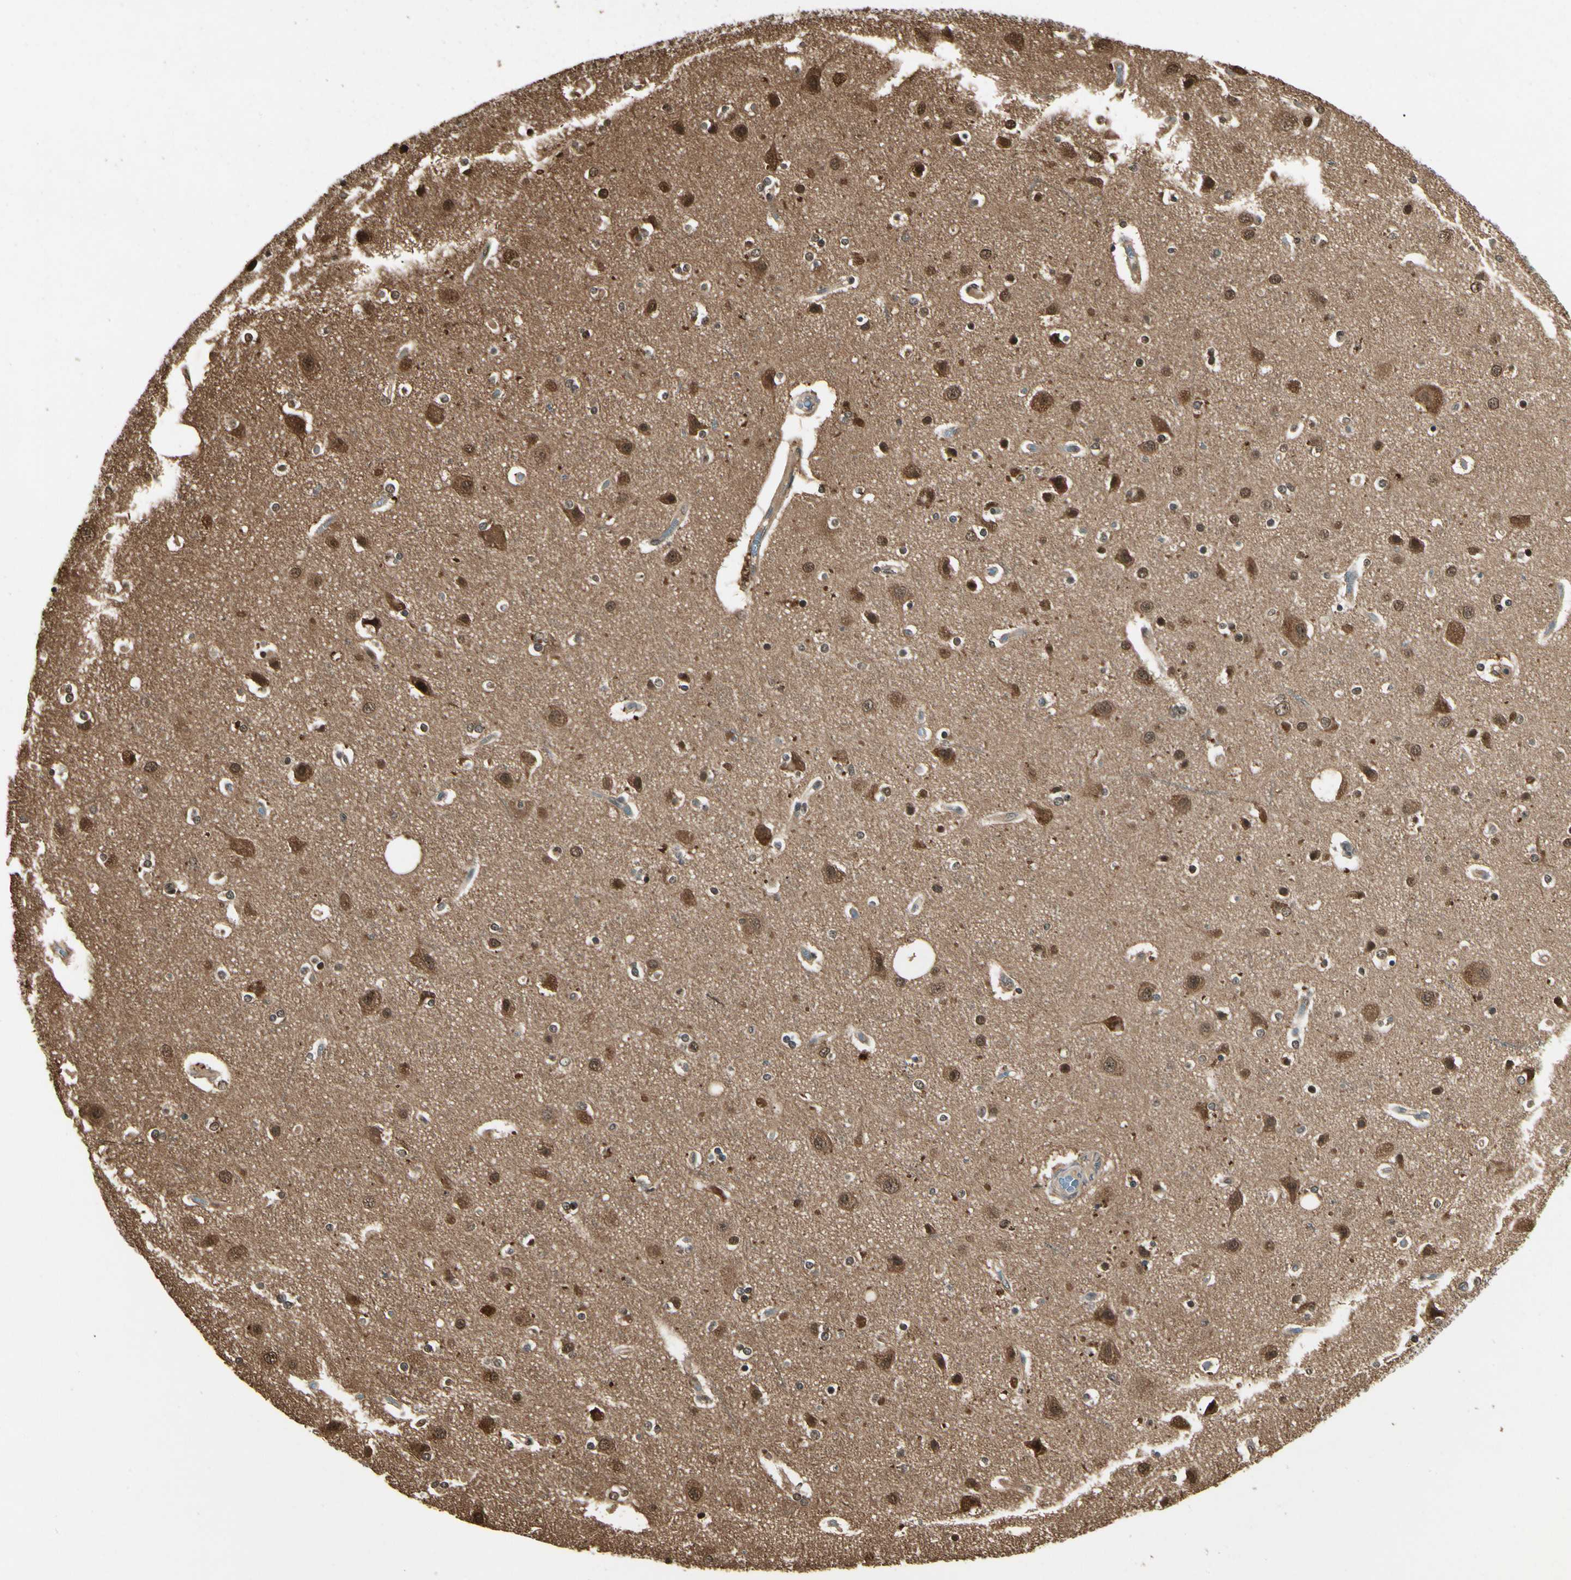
{"staining": {"intensity": "moderate", "quantity": "25%-75%", "location": "cytoplasmic/membranous"}, "tissue": "cerebral cortex", "cell_type": "Endothelial cells", "image_type": "normal", "snomed": [{"axis": "morphology", "description": "Normal tissue, NOS"}, {"axis": "topography", "description": "Cerebral cortex"}], "caption": "A brown stain labels moderate cytoplasmic/membranous expression of a protein in endothelial cells of unremarkable human cerebral cortex. (DAB IHC with brightfield microscopy, high magnification).", "gene": "YWHAB", "patient": {"sex": "female", "age": 54}}